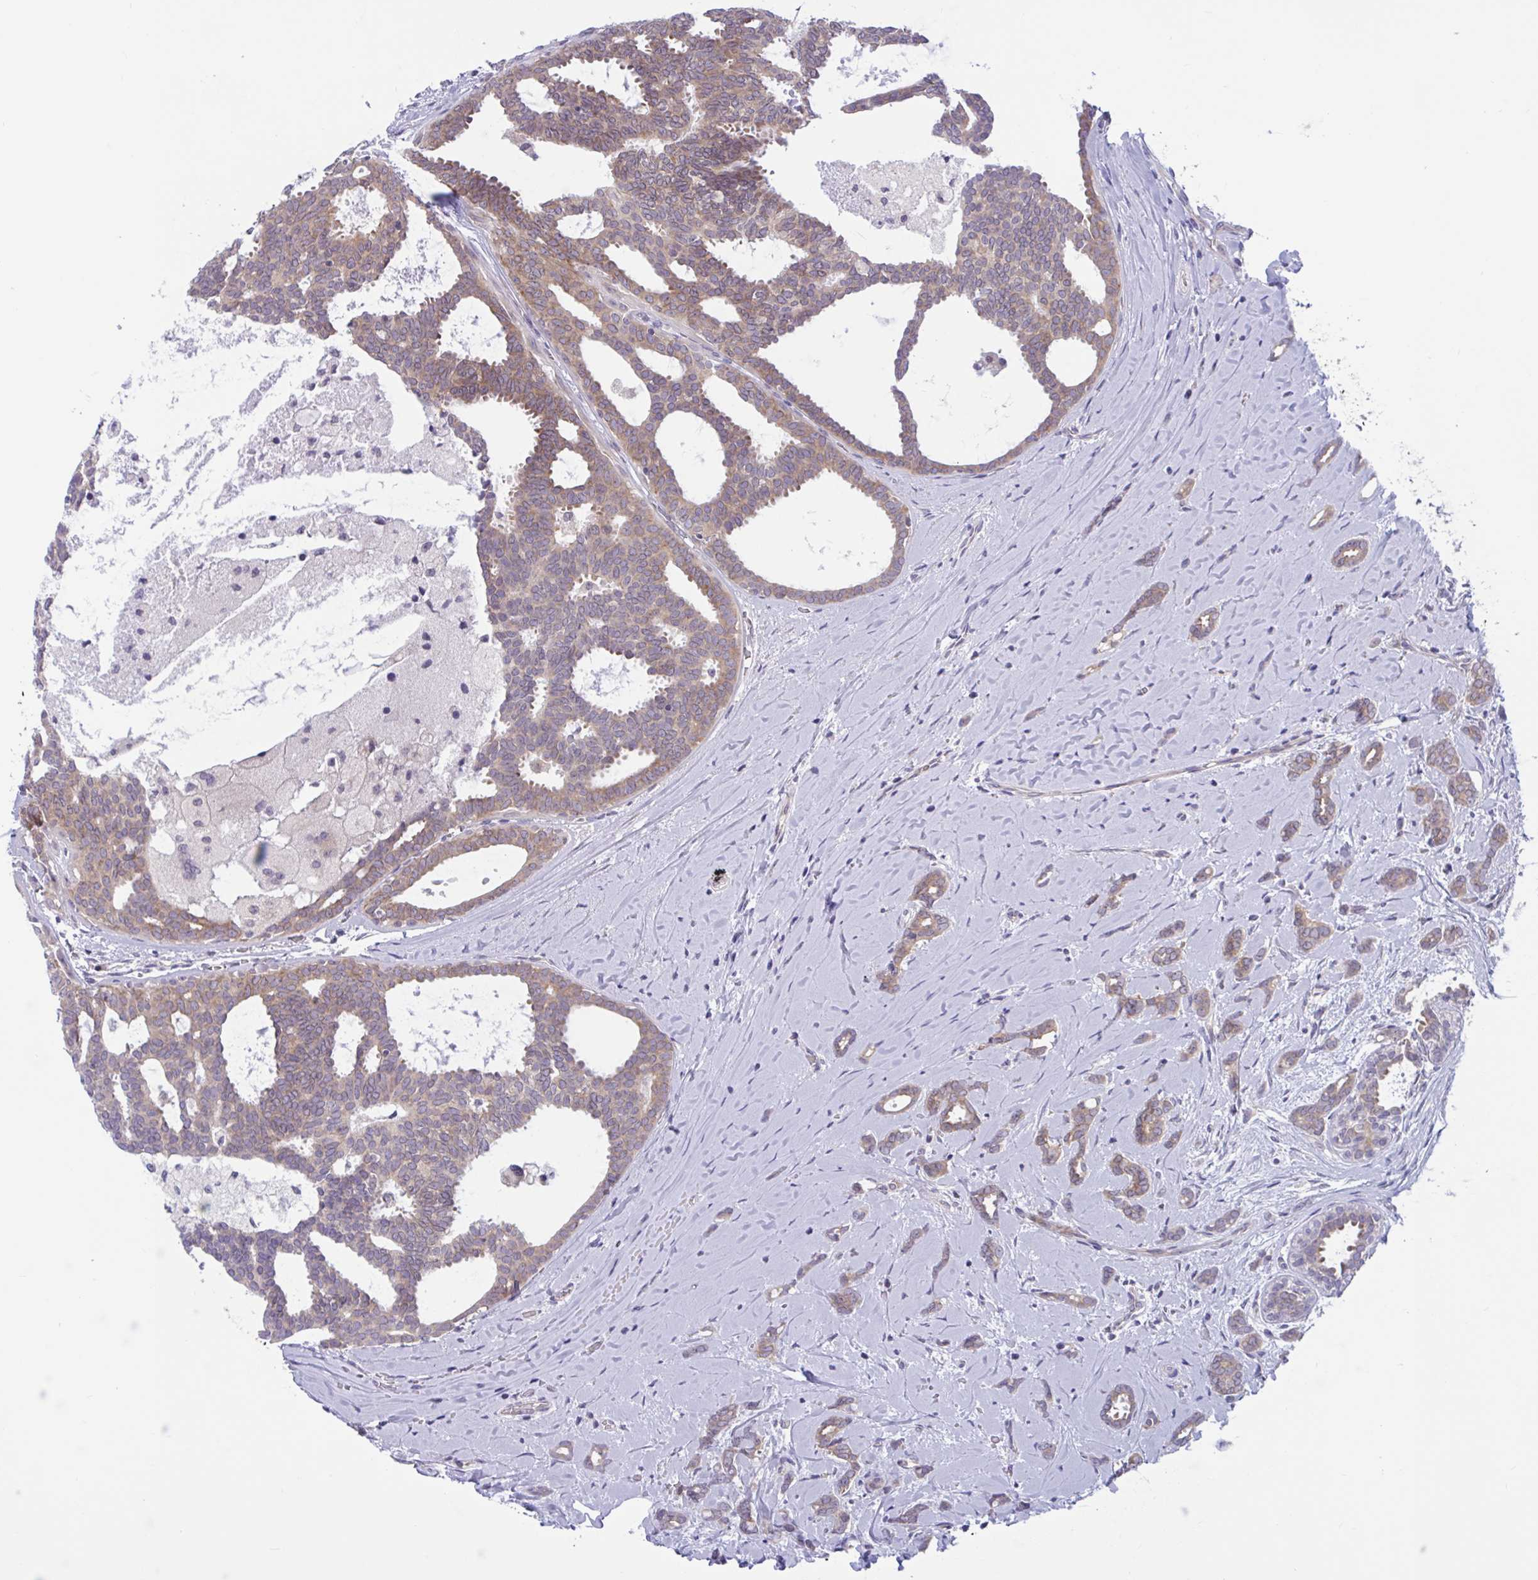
{"staining": {"intensity": "moderate", "quantity": ">75%", "location": "cytoplasmic/membranous"}, "tissue": "breast cancer", "cell_type": "Tumor cells", "image_type": "cancer", "snomed": [{"axis": "morphology", "description": "Intraductal carcinoma, in situ"}, {"axis": "morphology", "description": "Duct carcinoma"}, {"axis": "morphology", "description": "Lobular carcinoma, in situ"}, {"axis": "topography", "description": "Breast"}], "caption": "Protein staining by immunohistochemistry shows moderate cytoplasmic/membranous staining in approximately >75% of tumor cells in lobular carcinoma in situ (breast).", "gene": "CAMLG", "patient": {"sex": "female", "age": 44}}